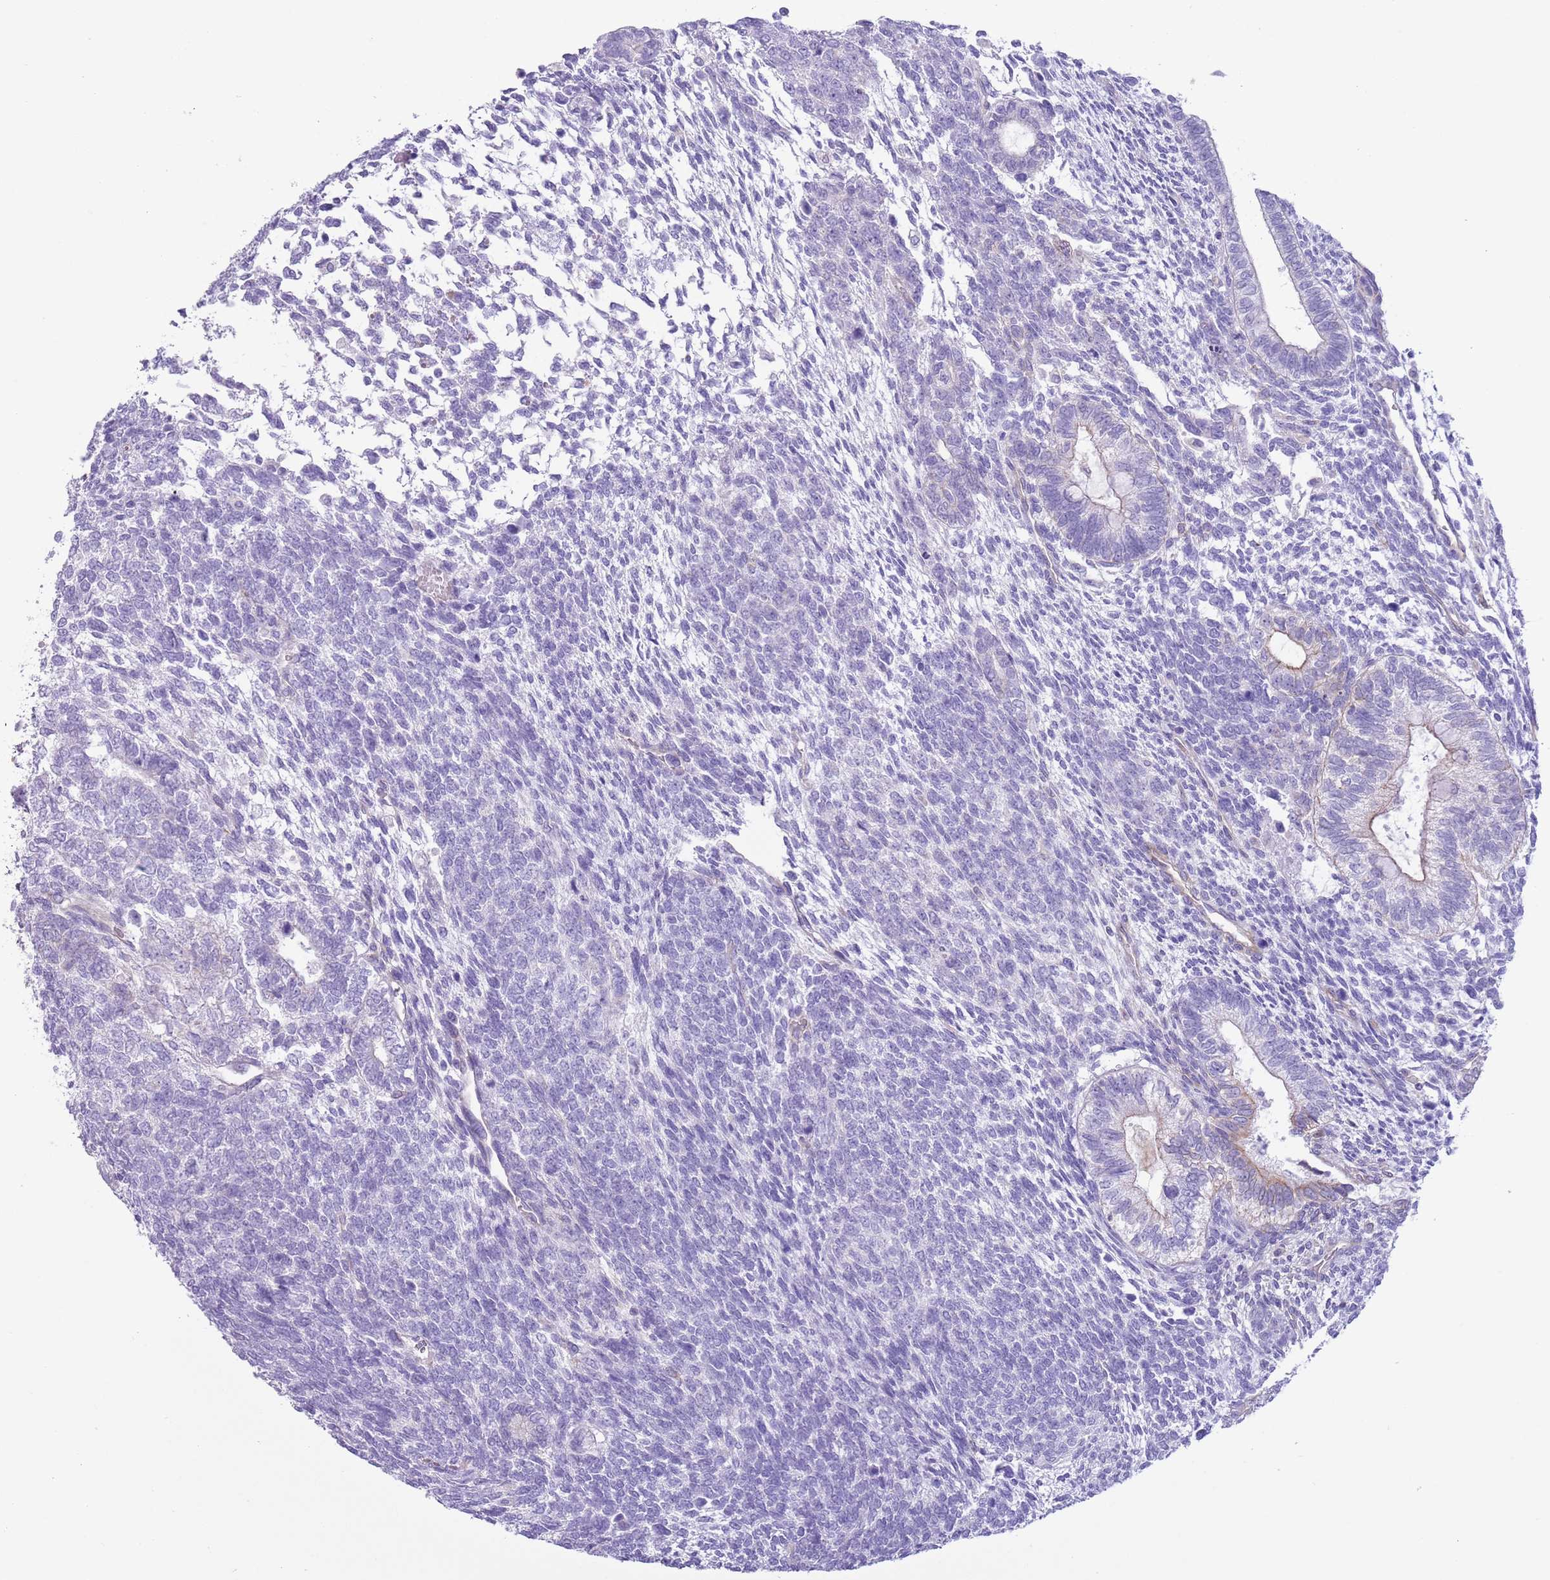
{"staining": {"intensity": "negative", "quantity": "none", "location": "none"}, "tissue": "testis cancer", "cell_type": "Tumor cells", "image_type": "cancer", "snomed": [{"axis": "morphology", "description": "Carcinoma, Embryonal, NOS"}, {"axis": "topography", "description": "Testis"}], "caption": "Histopathology image shows no significant protein staining in tumor cells of testis embryonal carcinoma. The staining is performed using DAB brown chromogen with nuclei counter-stained in using hematoxylin.", "gene": "RBP3", "patient": {"sex": "male", "age": 23}}